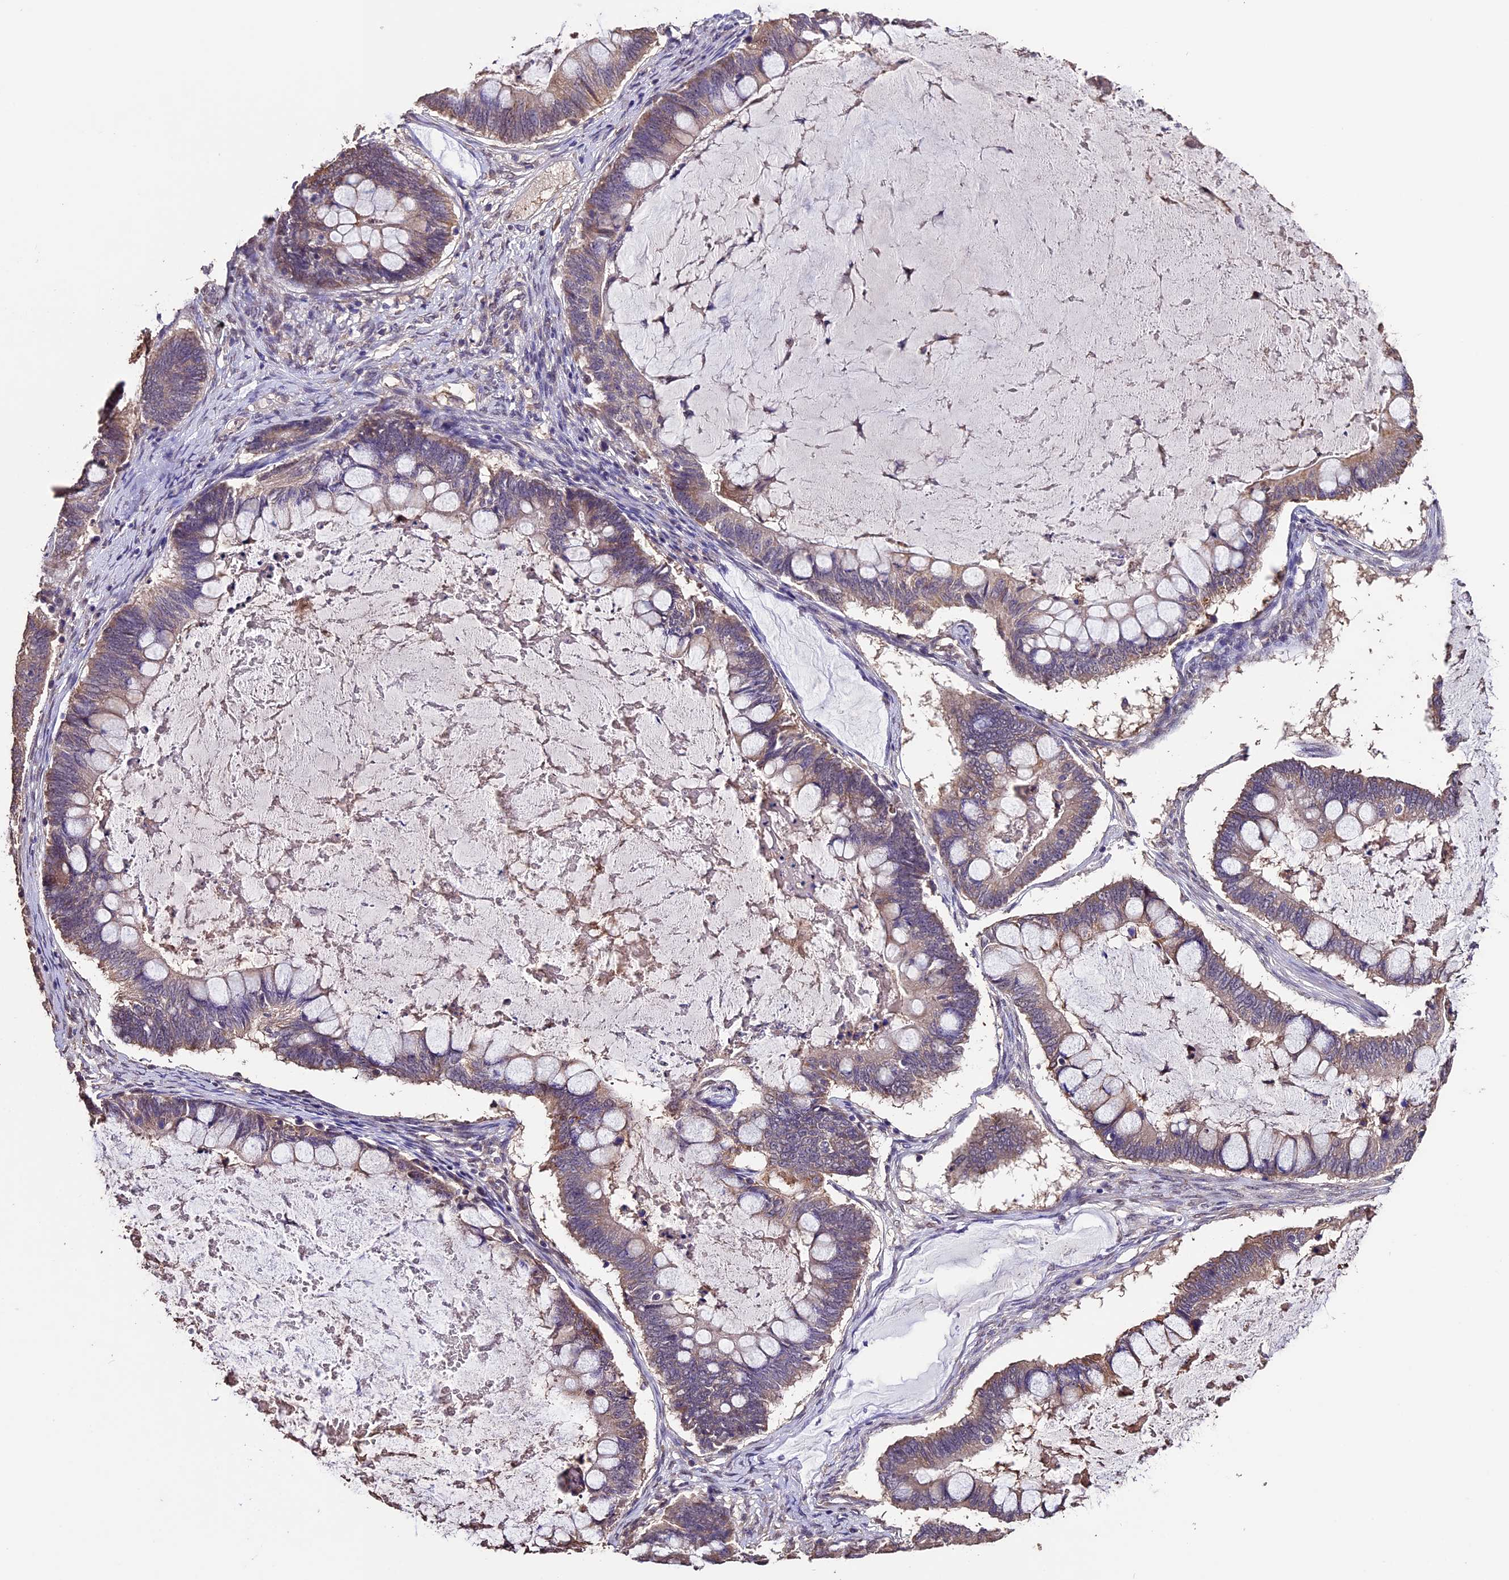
{"staining": {"intensity": "weak", "quantity": "<25%", "location": "cytoplasmic/membranous"}, "tissue": "ovarian cancer", "cell_type": "Tumor cells", "image_type": "cancer", "snomed": [{"axis": "morphology", "description": "Cystadenocarcinoma, mucinous, NOS"}, {"axis": "topography", "description": "Ovary"}], "caption": "A high-resolution image shows immunohistochemistry (IHC) staining of ovarian cancer, which shows no significant expression in tumor cells.", "gene": "DIS3L", "patient": {"sex": "female", "age": 61}}